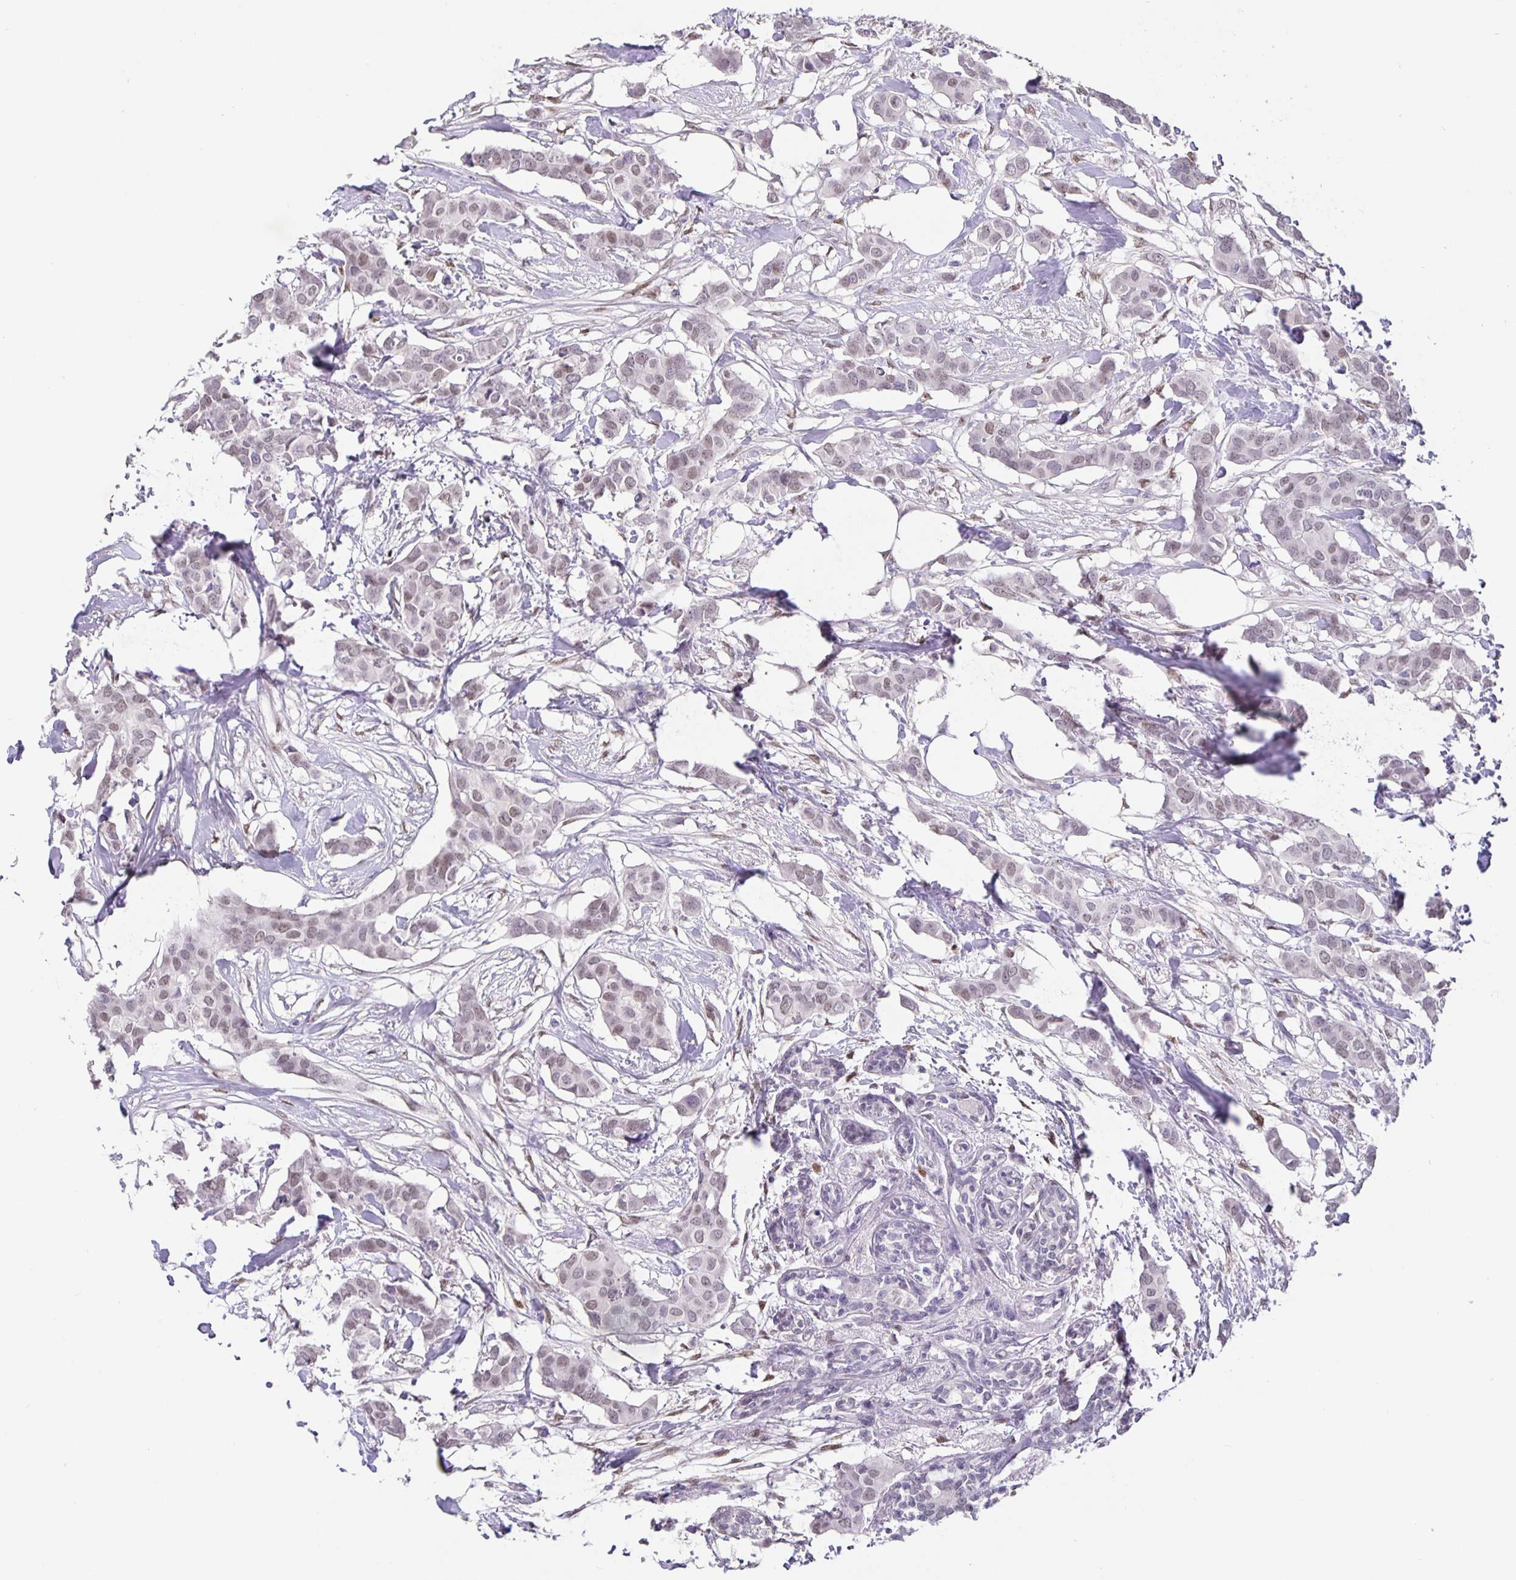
{"staining": {"intensity": "weak", "quantity": "<25%", "location": "nuclear"}, "tissue": "breast cancer", "cell_type": "Tumor cells", "image_type": "cancer", "snomed": [{"axis": "morphology", "description": "Duct carcinoma"}, {"axis": "topography", "description": "Breast"}], "caption": "Immunohistochemistry (IHC) of breast cancer displays no positivity in tumor cells.", "gene": "FOSL2", "patient": {"sex": "female", "age": 62}}